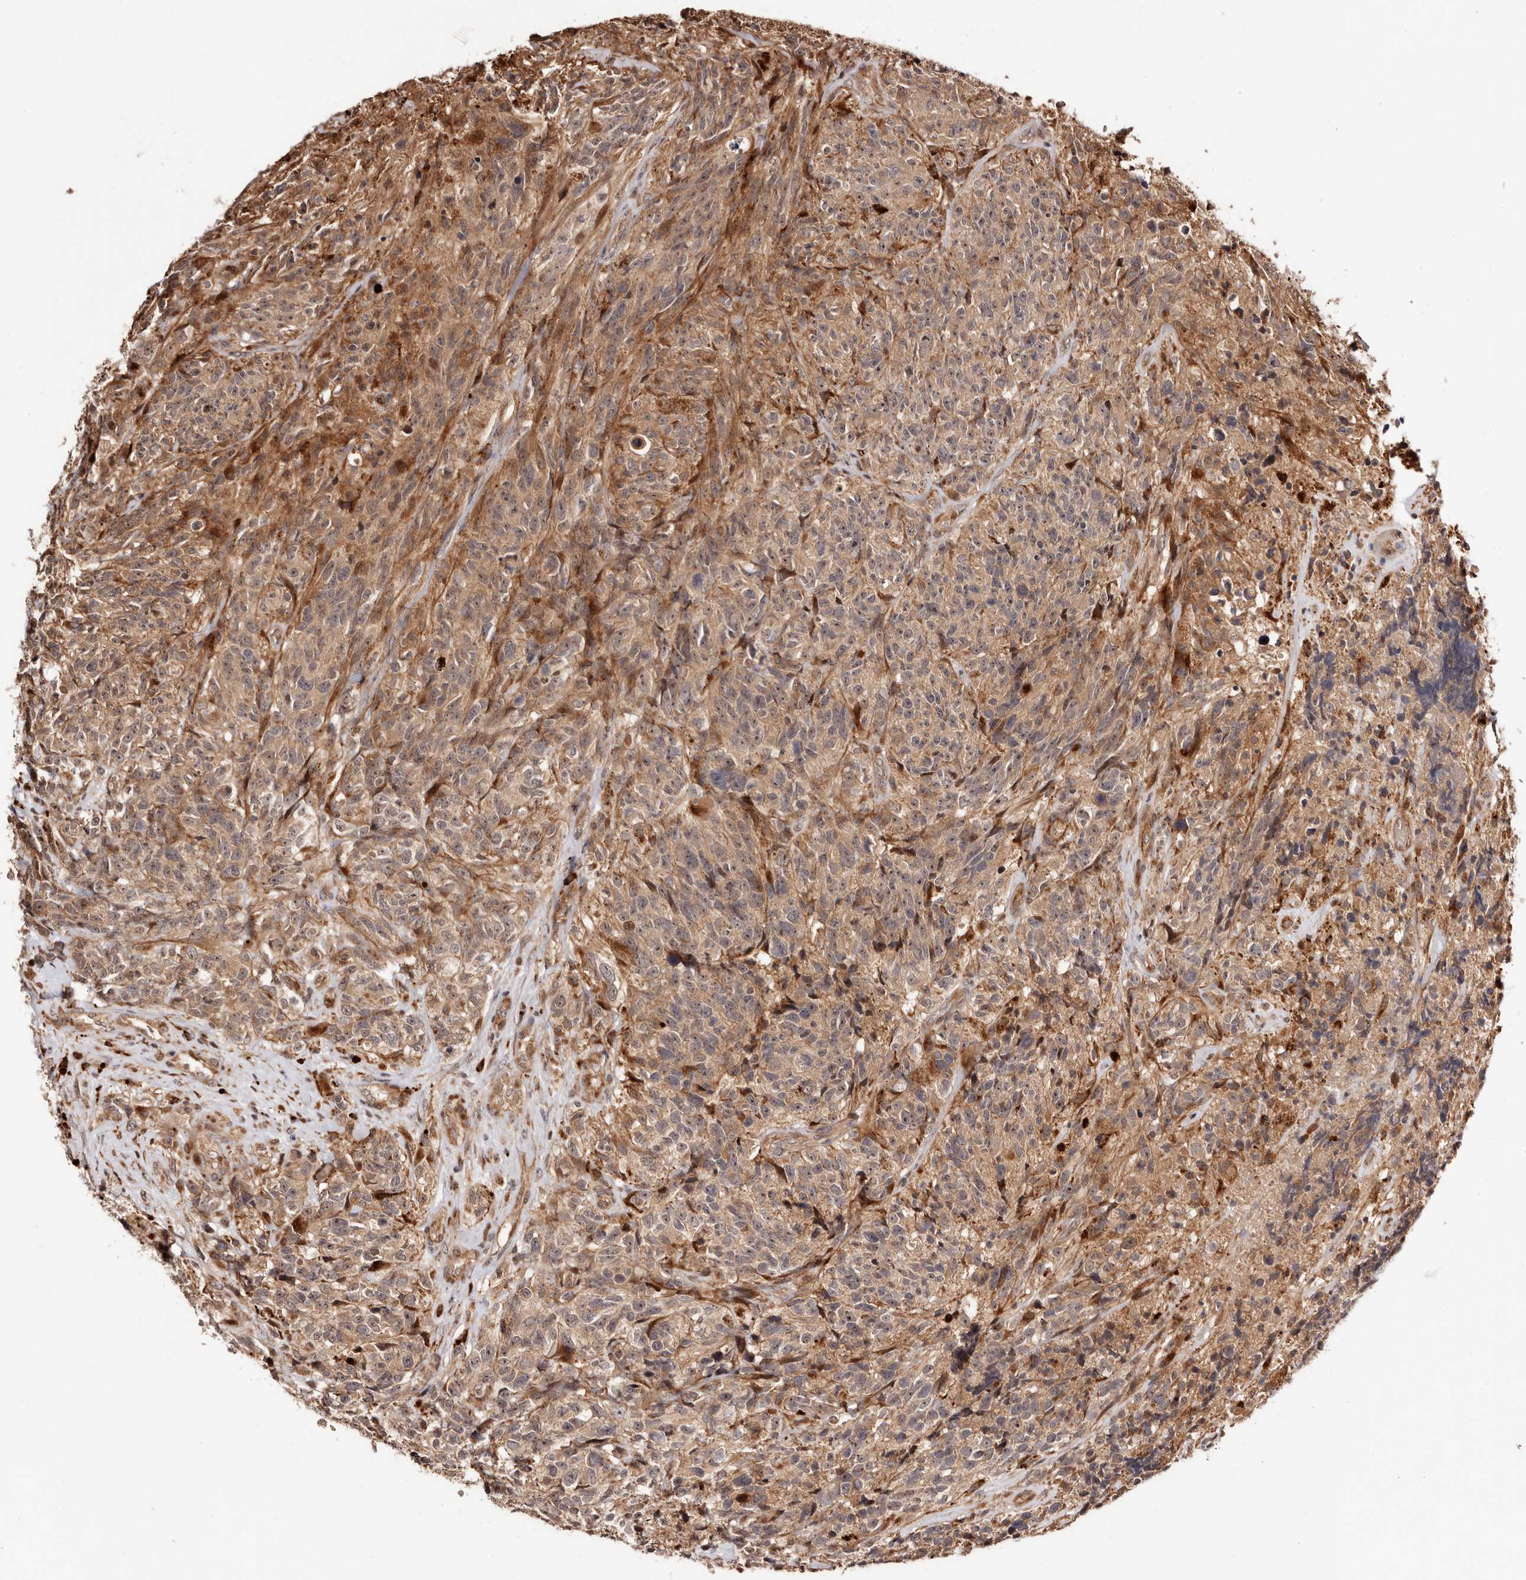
{"staining": {"intensity": "weak", "quantity": "25%-75%", "location": "cytoplasmic/membranous,nuclear"}, "tissue": "glioma", "cell_type": "Tumor cells", "image_type": "cancer", "snomed": [{"axis": "morphology", "description": "Glioma, malignant, High grade"}, {"axis": "topography", "description": "Brain"}], "caption": "This is a photomicrograph of immunohistochemistry (IHC) staining of glioma, which shows weak expression in the cytoplasmic/membranous and nuclear of tumor cells.", "gene": "PTPN22", "patient": {"sex": "male", "age": 69}}